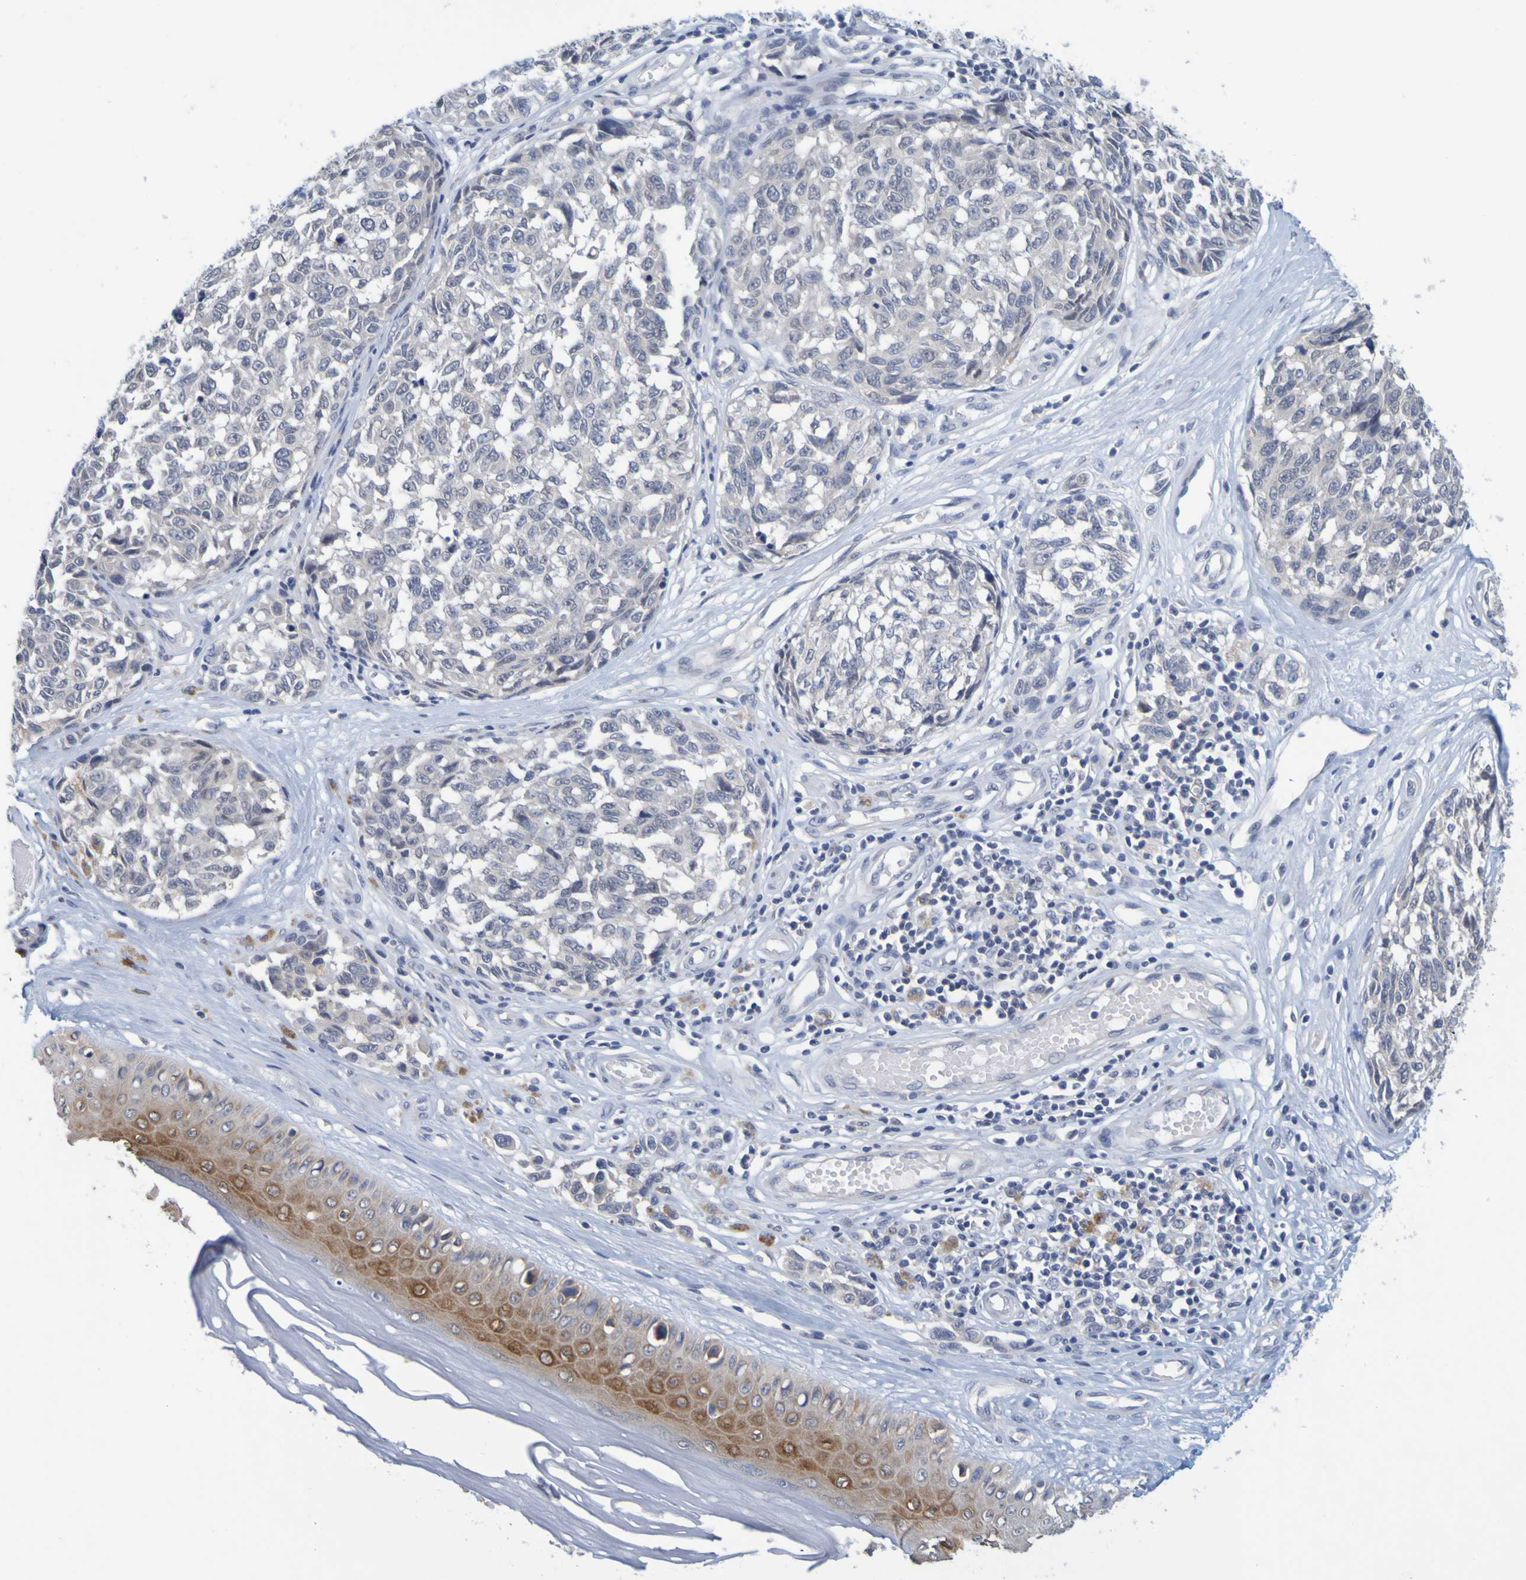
{"staining": {"intensity": "negative", "quantity": "none", "location": "none"}, "tissue": "melanoma", "cell_type": "Tumor cells", "image_type": "cancer", "snomed": [{"axis": "morphology", "description": "Malignant melanoma, NOS"}, {"axis": "topography", "description": "Skin"}], "caption": "This is an IHC image of human malignant melanoma. There is no positivity in tumor cells.", "gene": "ENDOU", "patient": {"sex": "female", "age": 64}}